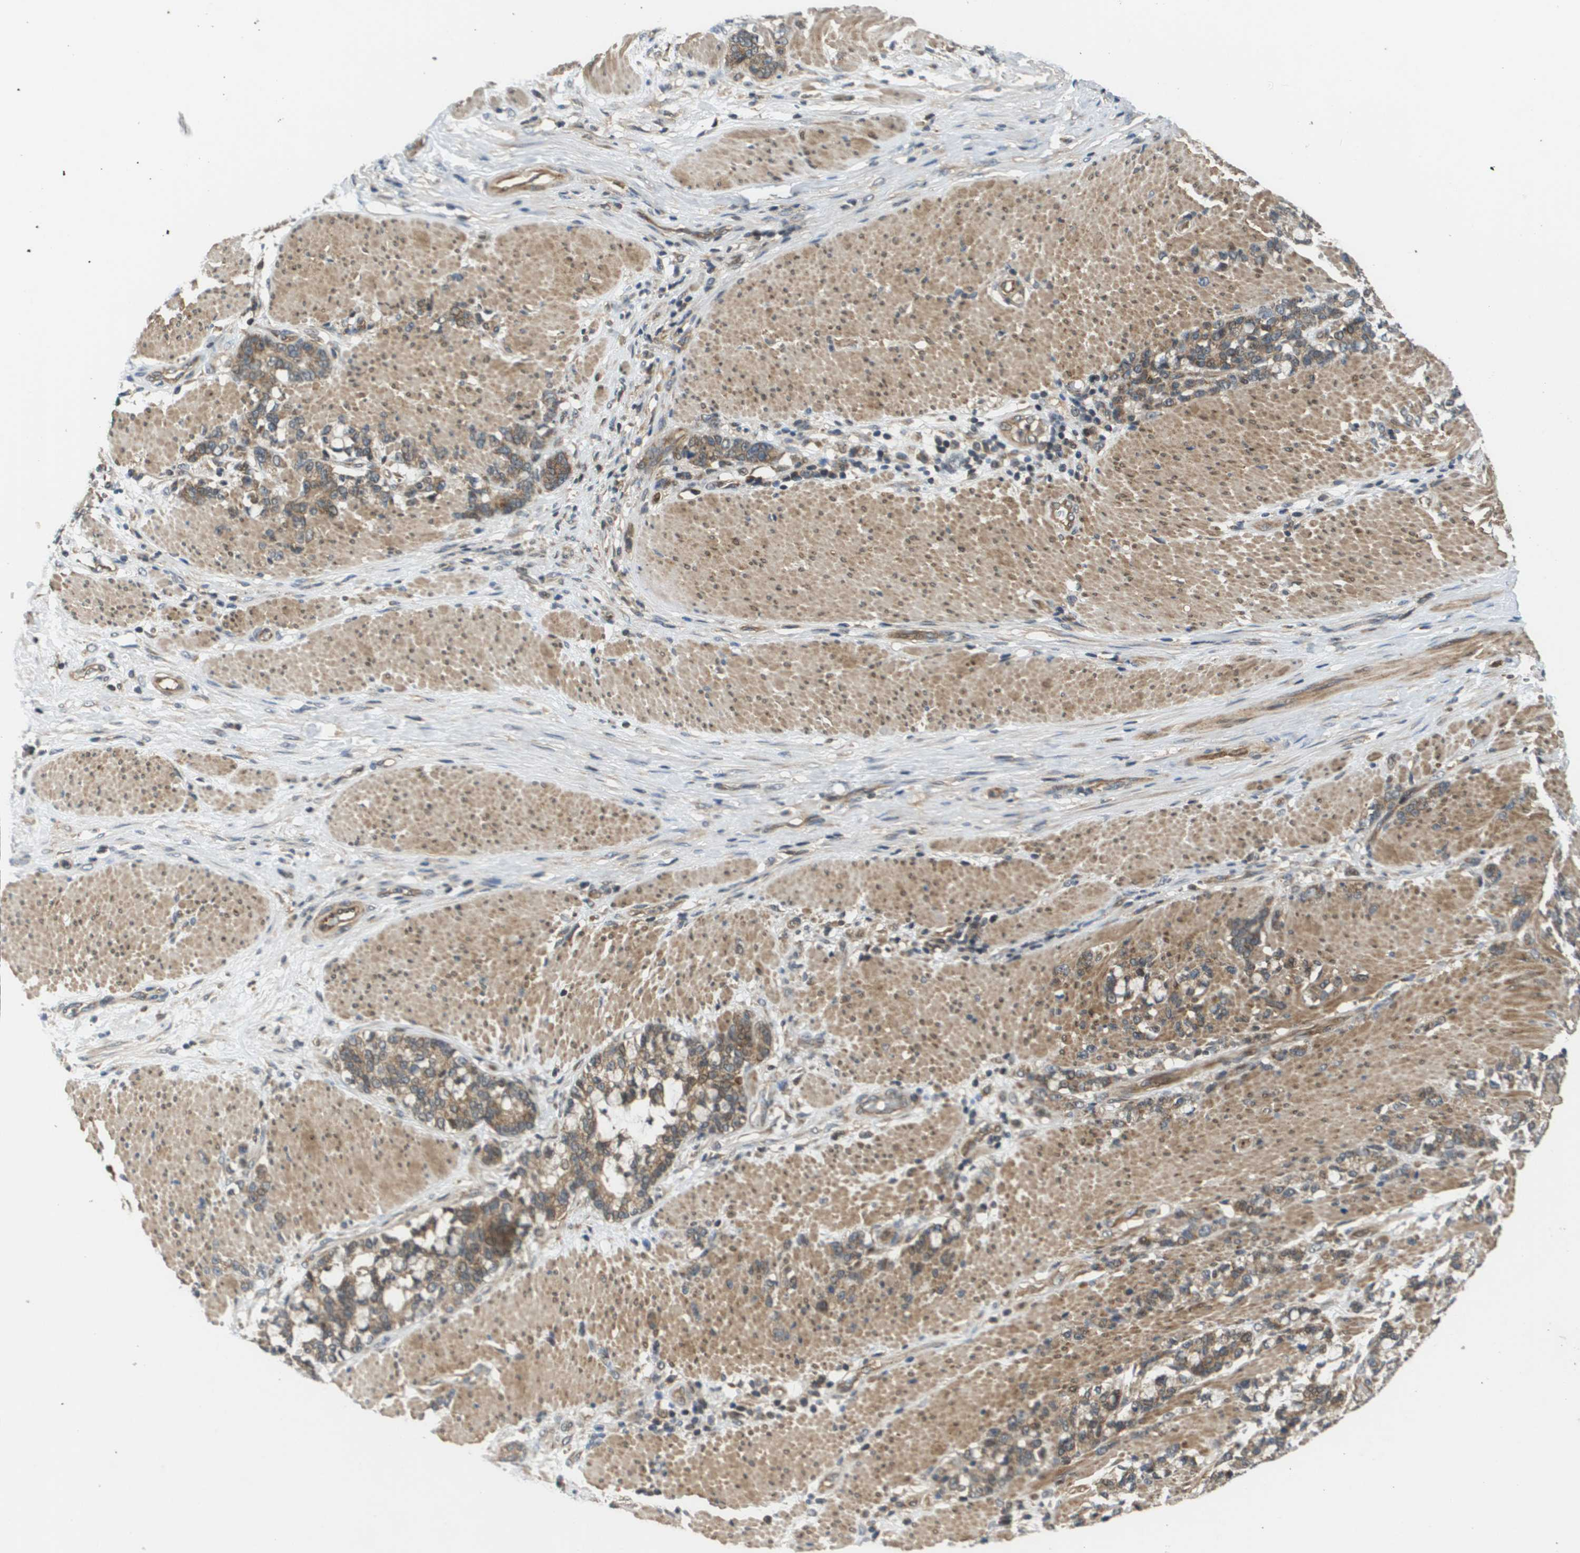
{"staining": {"intensity": "moderate", "quantity": ">75%", "location": "cytoplasmic/membranous"}, "tissue": "stomach cancer", "cell_type": "Tumor cells", "image_type": "cancer", "snomed": [{"axis": "morphology", "description": "Adenocarcinoma, NOS"}, {"axis": "topography", "description": "Stomach, lower"}], "caption": "IHC image of neoplastic tissue: human adenocarcinoma (stomach) stained using immunohistochemistry reveals medium levels of moderate protein expression localized specifically in the cytoplasmic/membranous of tumor cells, appearing as a cytoplasmic/membranous brown color.", "gene": "RBM38", "patient": {"sex": "male", "age": 88}}